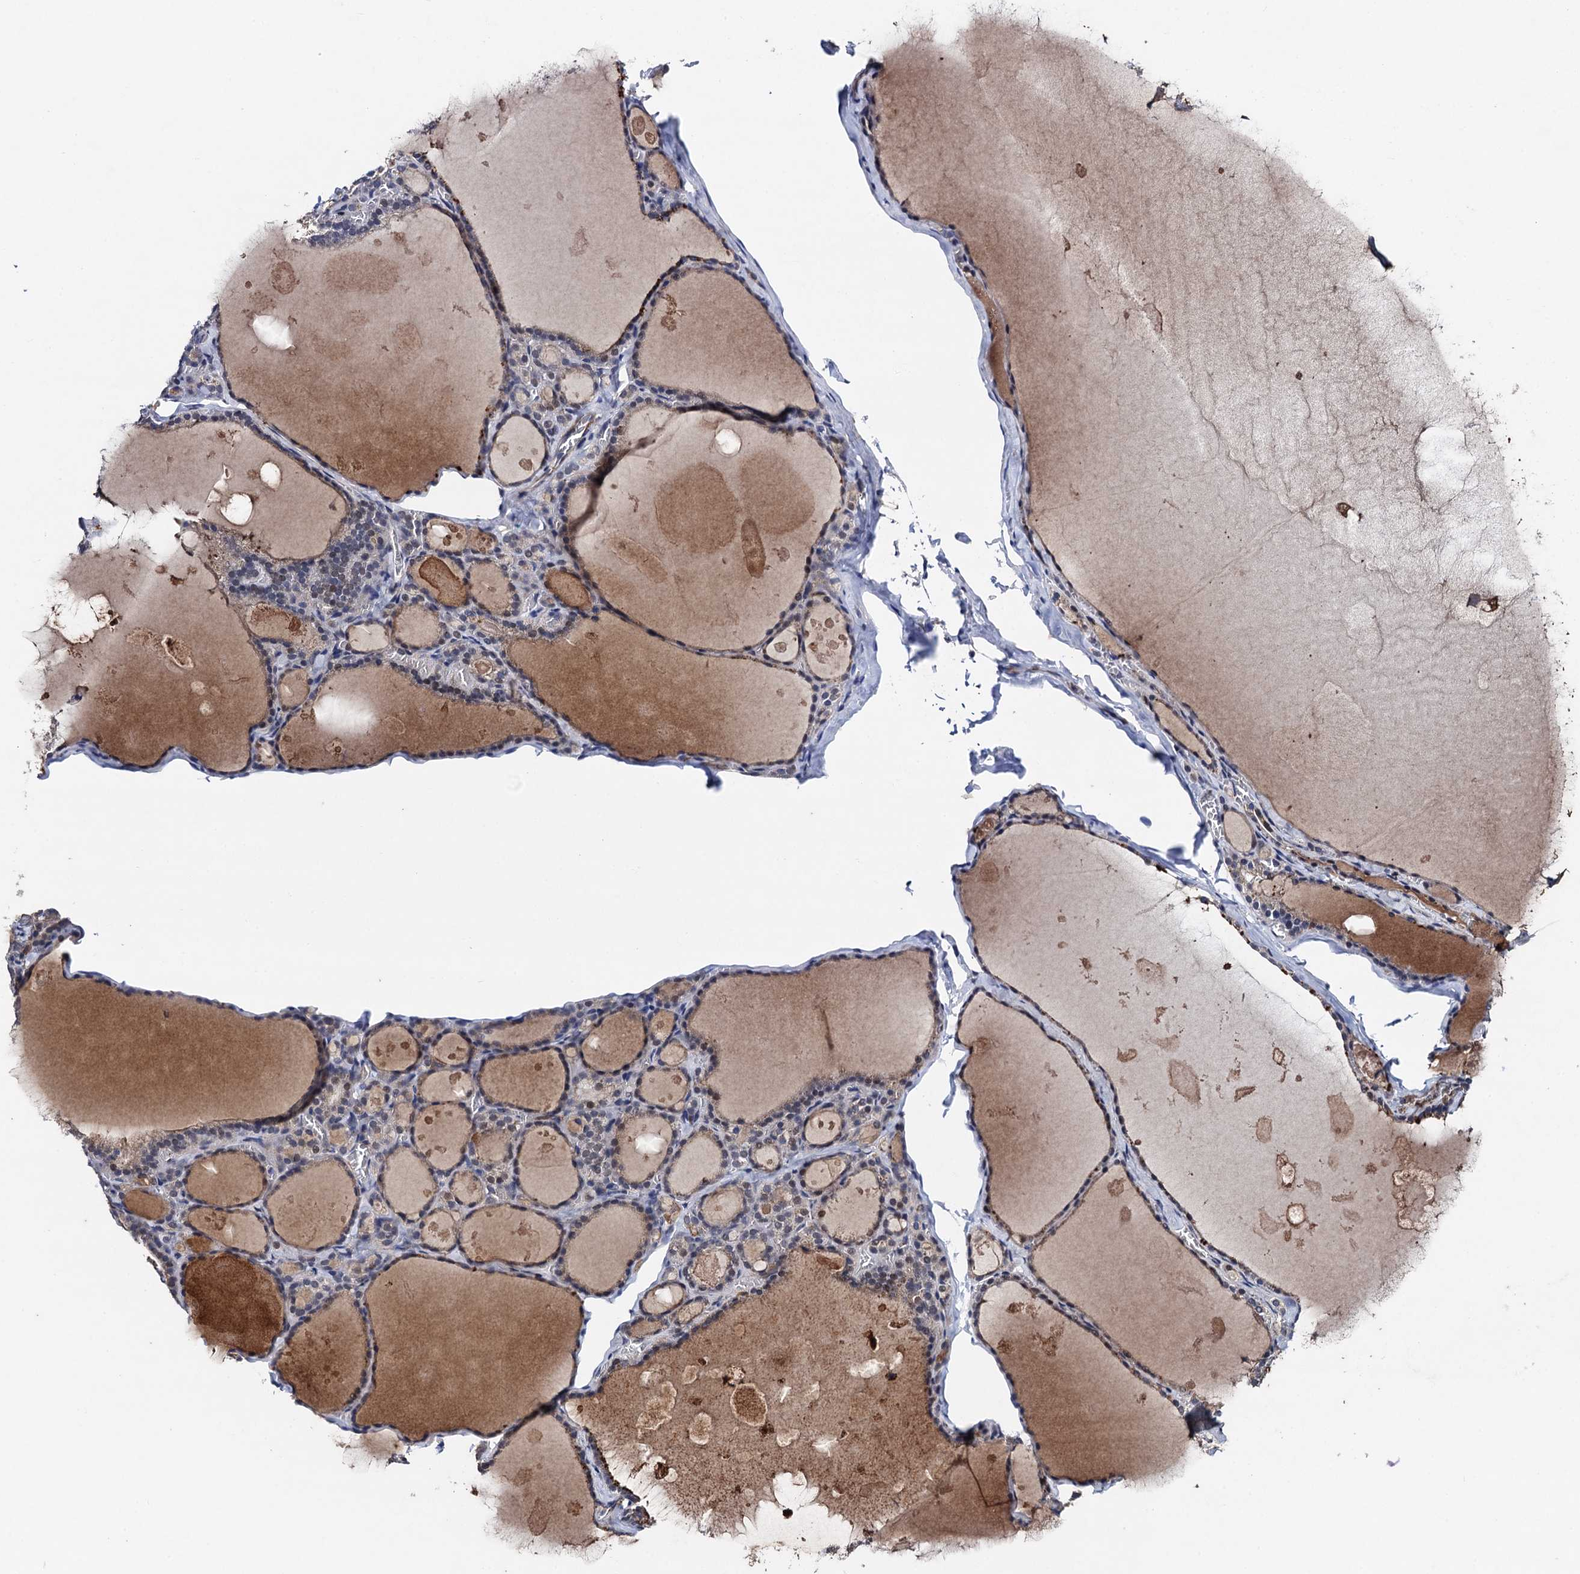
{"staining": {"intensity": "moderate", "quantity": "25%-75%", "location": "cytoplasmic/membranous"}, "tissue": "thyroid gland", "cell_type": "Glandular cells", "image_type": "normal", "snomed": [{"axis": "morphology", "description": "Normal tissue, NOS"}, {"axis": "topography", "description": "Thyroid gland"}], "caption": "Protein expression analysis of unremarkable thyroid gland reveals moderate cytoplasmic/membranous expression in about 25%-75% of glandular cells.", "gene": "PPTC7", "patient": {"sex": "male", "age": 56}}